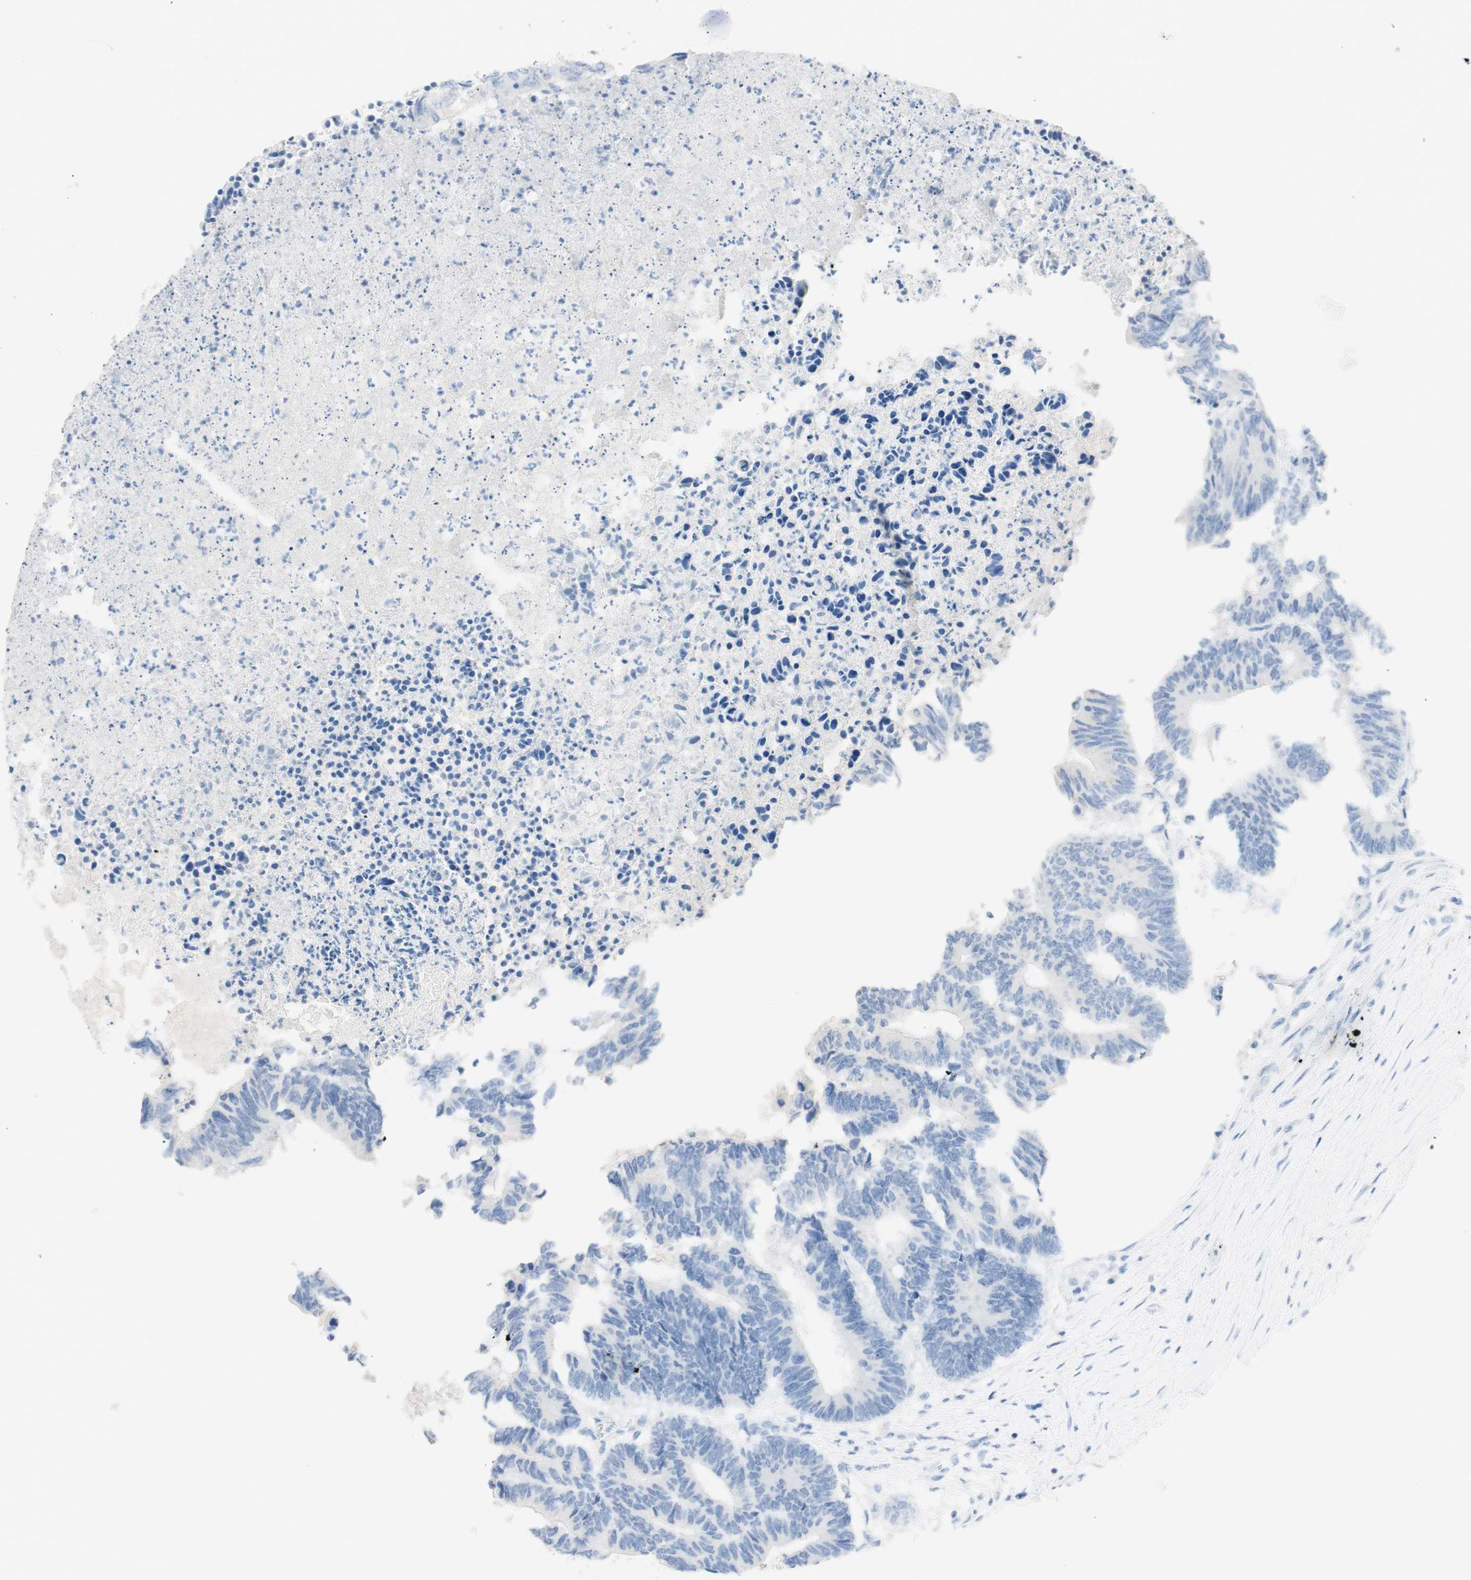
{"staining": {"intensity": "negative", "quantity": "none", "location": "none"}, "tissue": "colorectal cancer", "cell_type": "Tumor cells", "image_type": "cancer", "snomed": [{"axis": "morphology", "description": "Adenocarcinoma, NOS"}, {"axis": "topography", "description": "Rectum"}], "caption": "The micrograph displays no significant staining in tumor cells of colorectal adenocarcinoma. (DAB (3,3'-diaminobenzidine) immunohistochemistry visualized using brightfield microscopy, high magnification).", "gene": "TPO", "patient": {"sex": "male", "age": 63}}